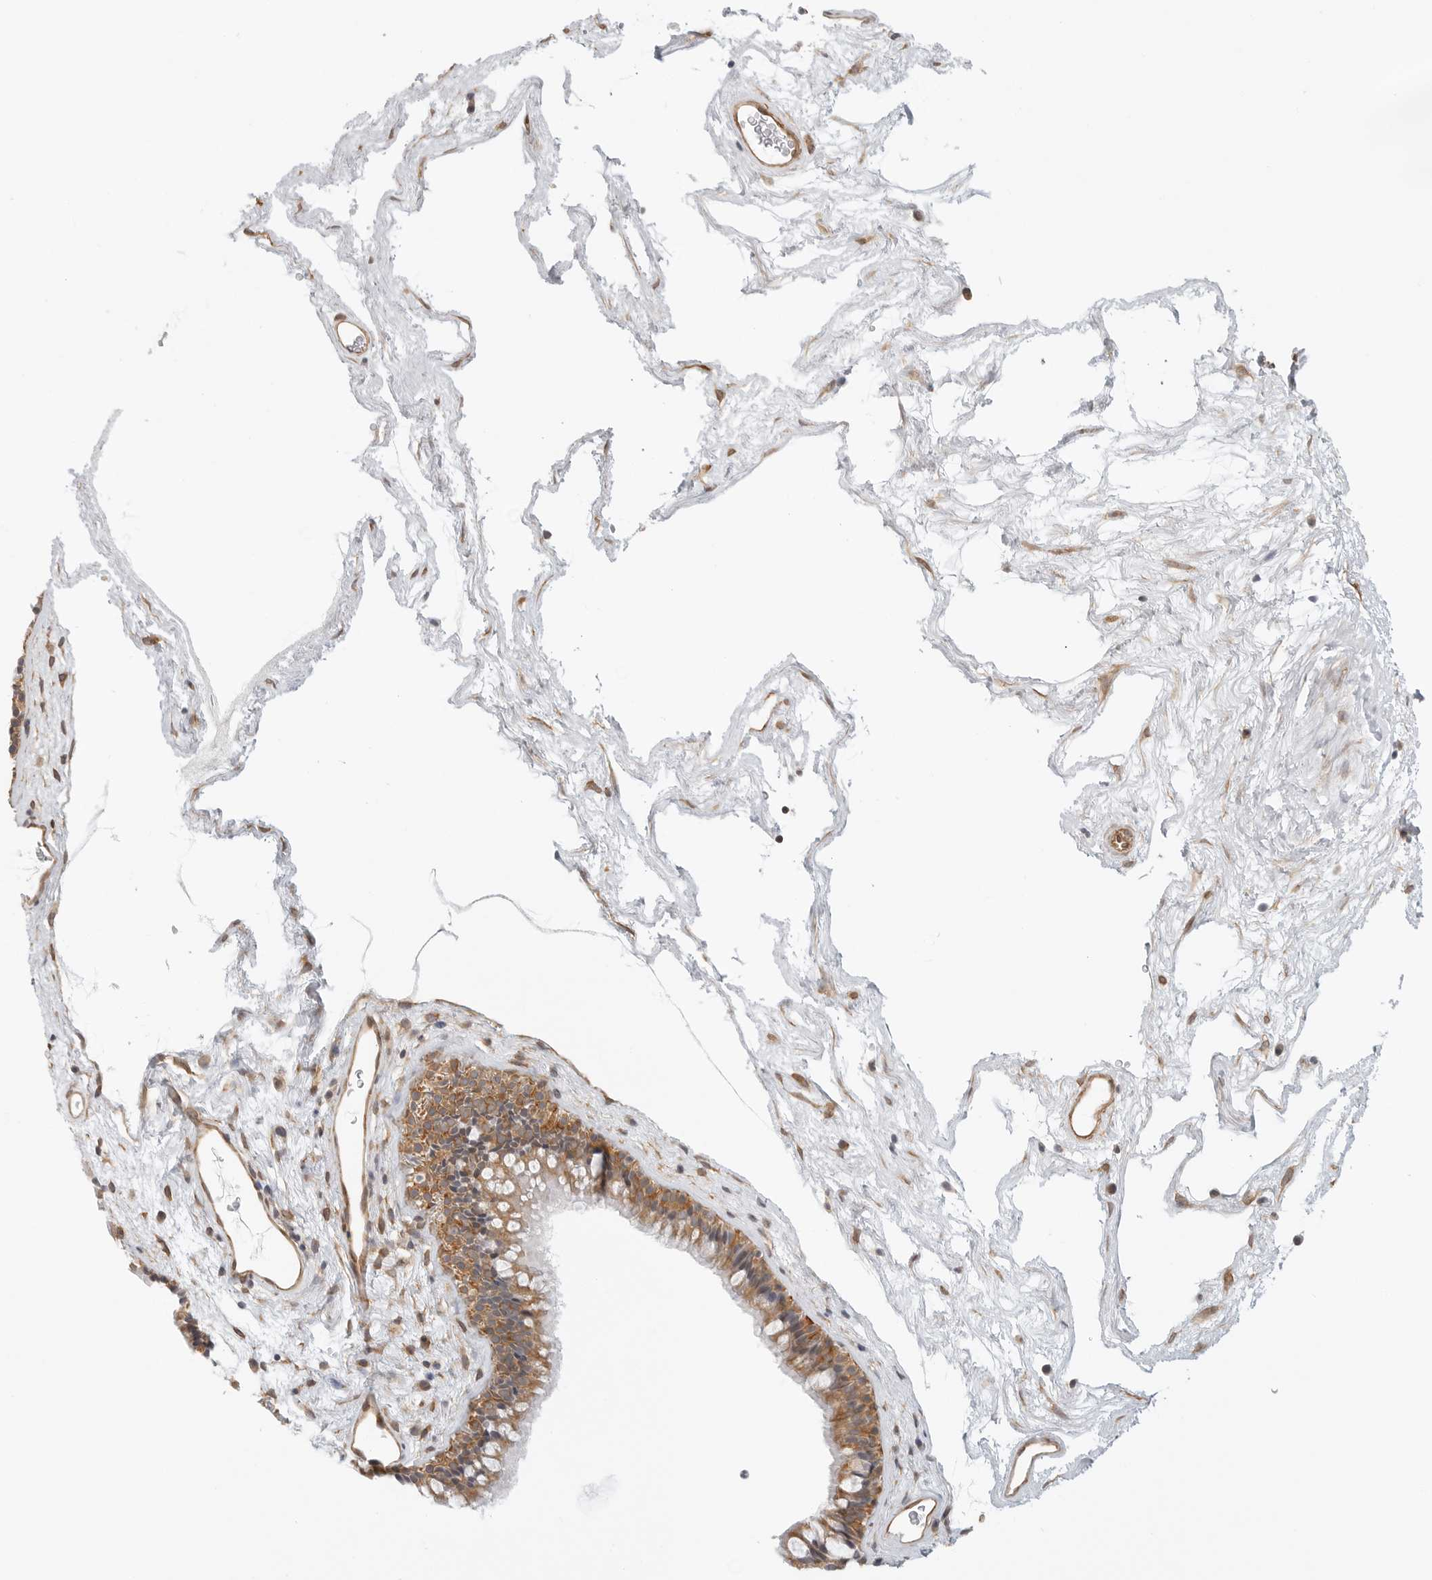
{"staining": {"intensity": "moderate", "quantity": ">75%", "location": "cytoplasmic/membranous"}, "tissue": "nasopharynx", "cell_type": "Respiratory epithelial cells", "image_type": "normal", "snomed": [{"axis": "morphology", "description": "Normal tissue, NOS"}, {"axis": "morphology", "description": "Inflammation, NOS"}, {"axis": "topography", "description": "Nasopharynx"}], "caption": "Protein expression analysis of unremarkable nasopharynx displays moderate cytoplasmic/membranous positivity in approximately >75% of respiratory epithelial cells.", "gene": "ATOH7", "patient": {"sex": "male", "age": 48}}